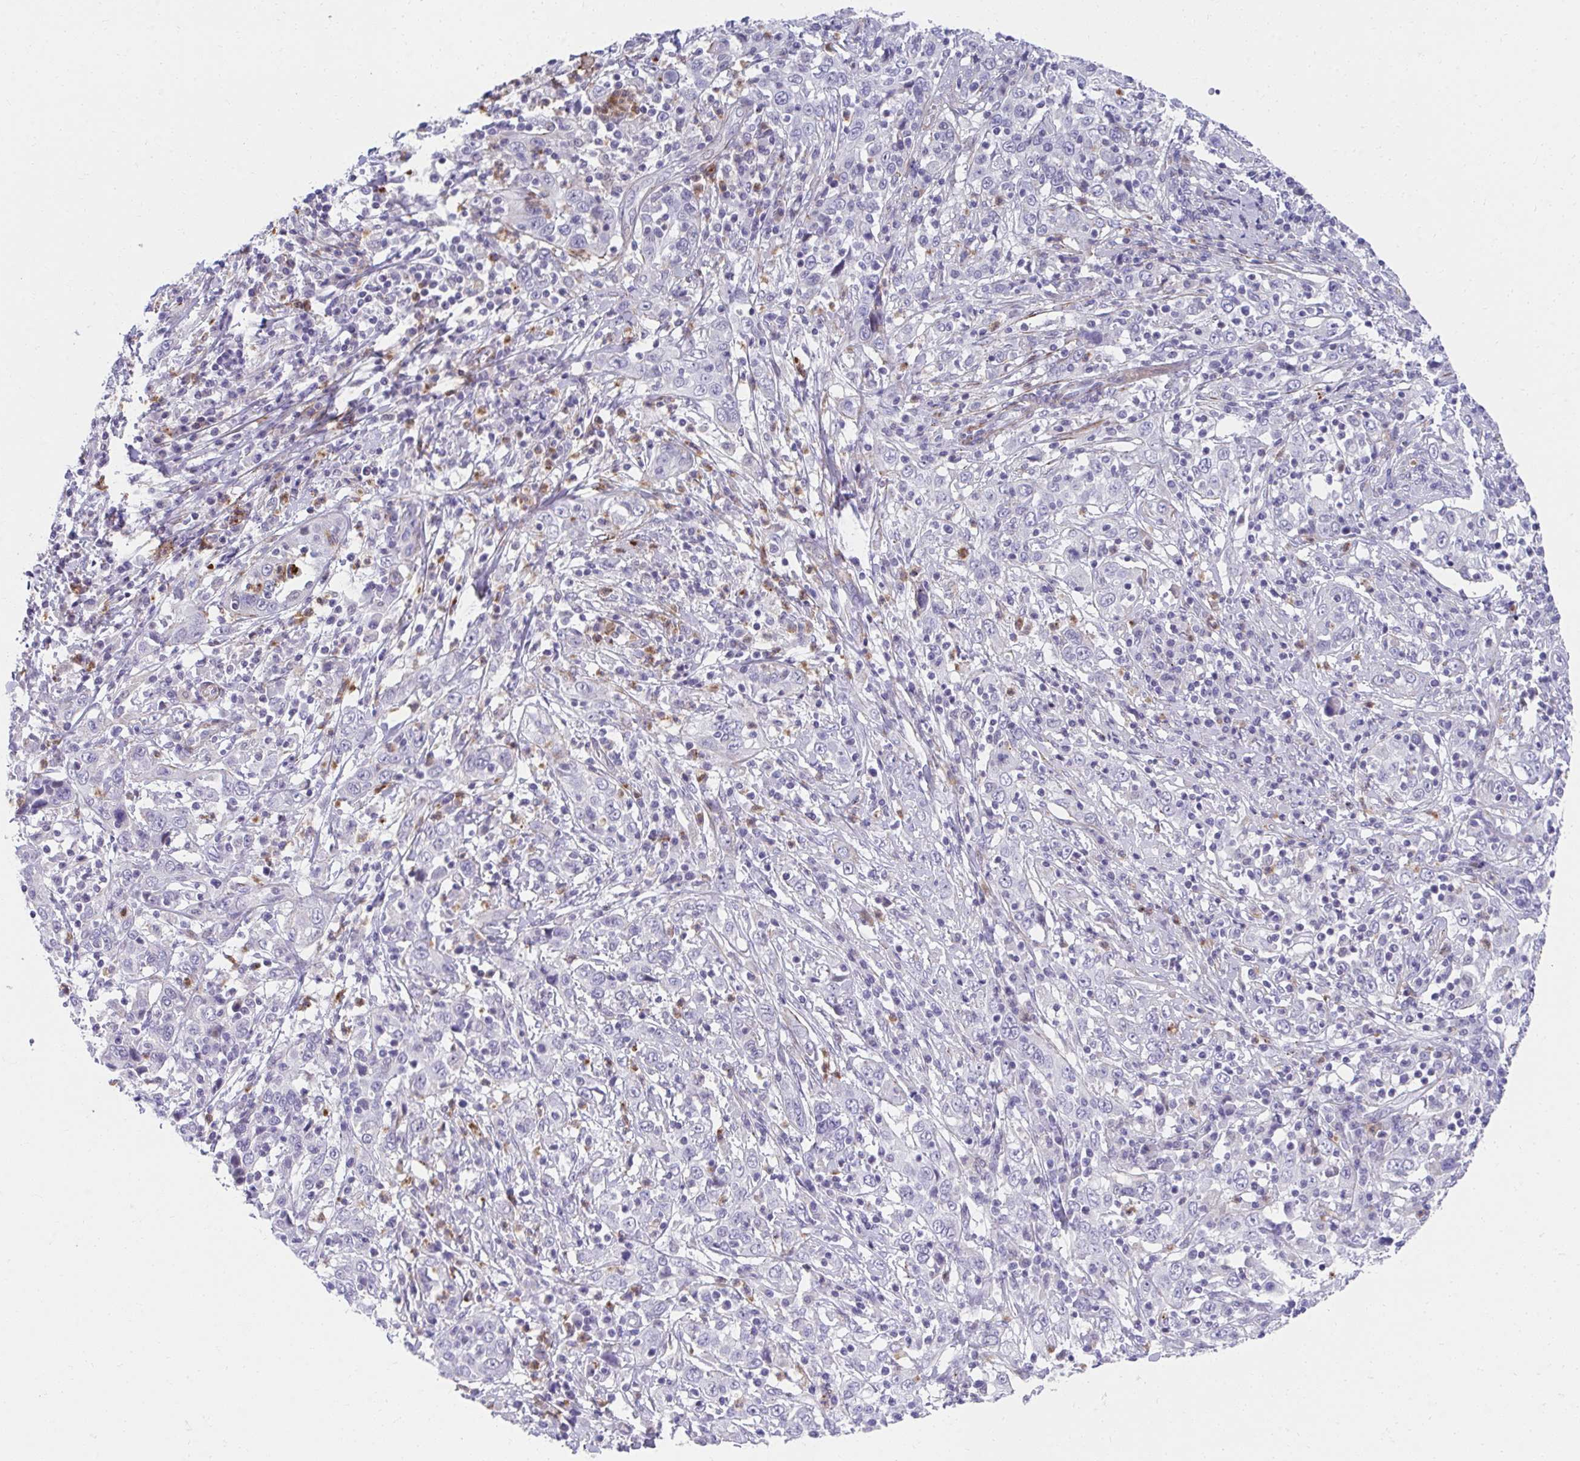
{"staining": {"intensity": "negative", "quantity": "none", "location": "none"}, "tissue": "cervical cancer", "cell_type": "Tumor cells", "image_type": "cancer", "snomed": [{"axis": "morphology", "description": "Squamous cell carcinoma, NOS"}, {"axis": "topography", "description": "Cervix"}], "caption": "An IHC photomicrograph of cervical squamous cell carcinoma is shown. There is no staining in tumor cells of cervical squamous cell carcinoma.", "gene": "CSTB", "patient": {"sex": "female", "age": 46}}